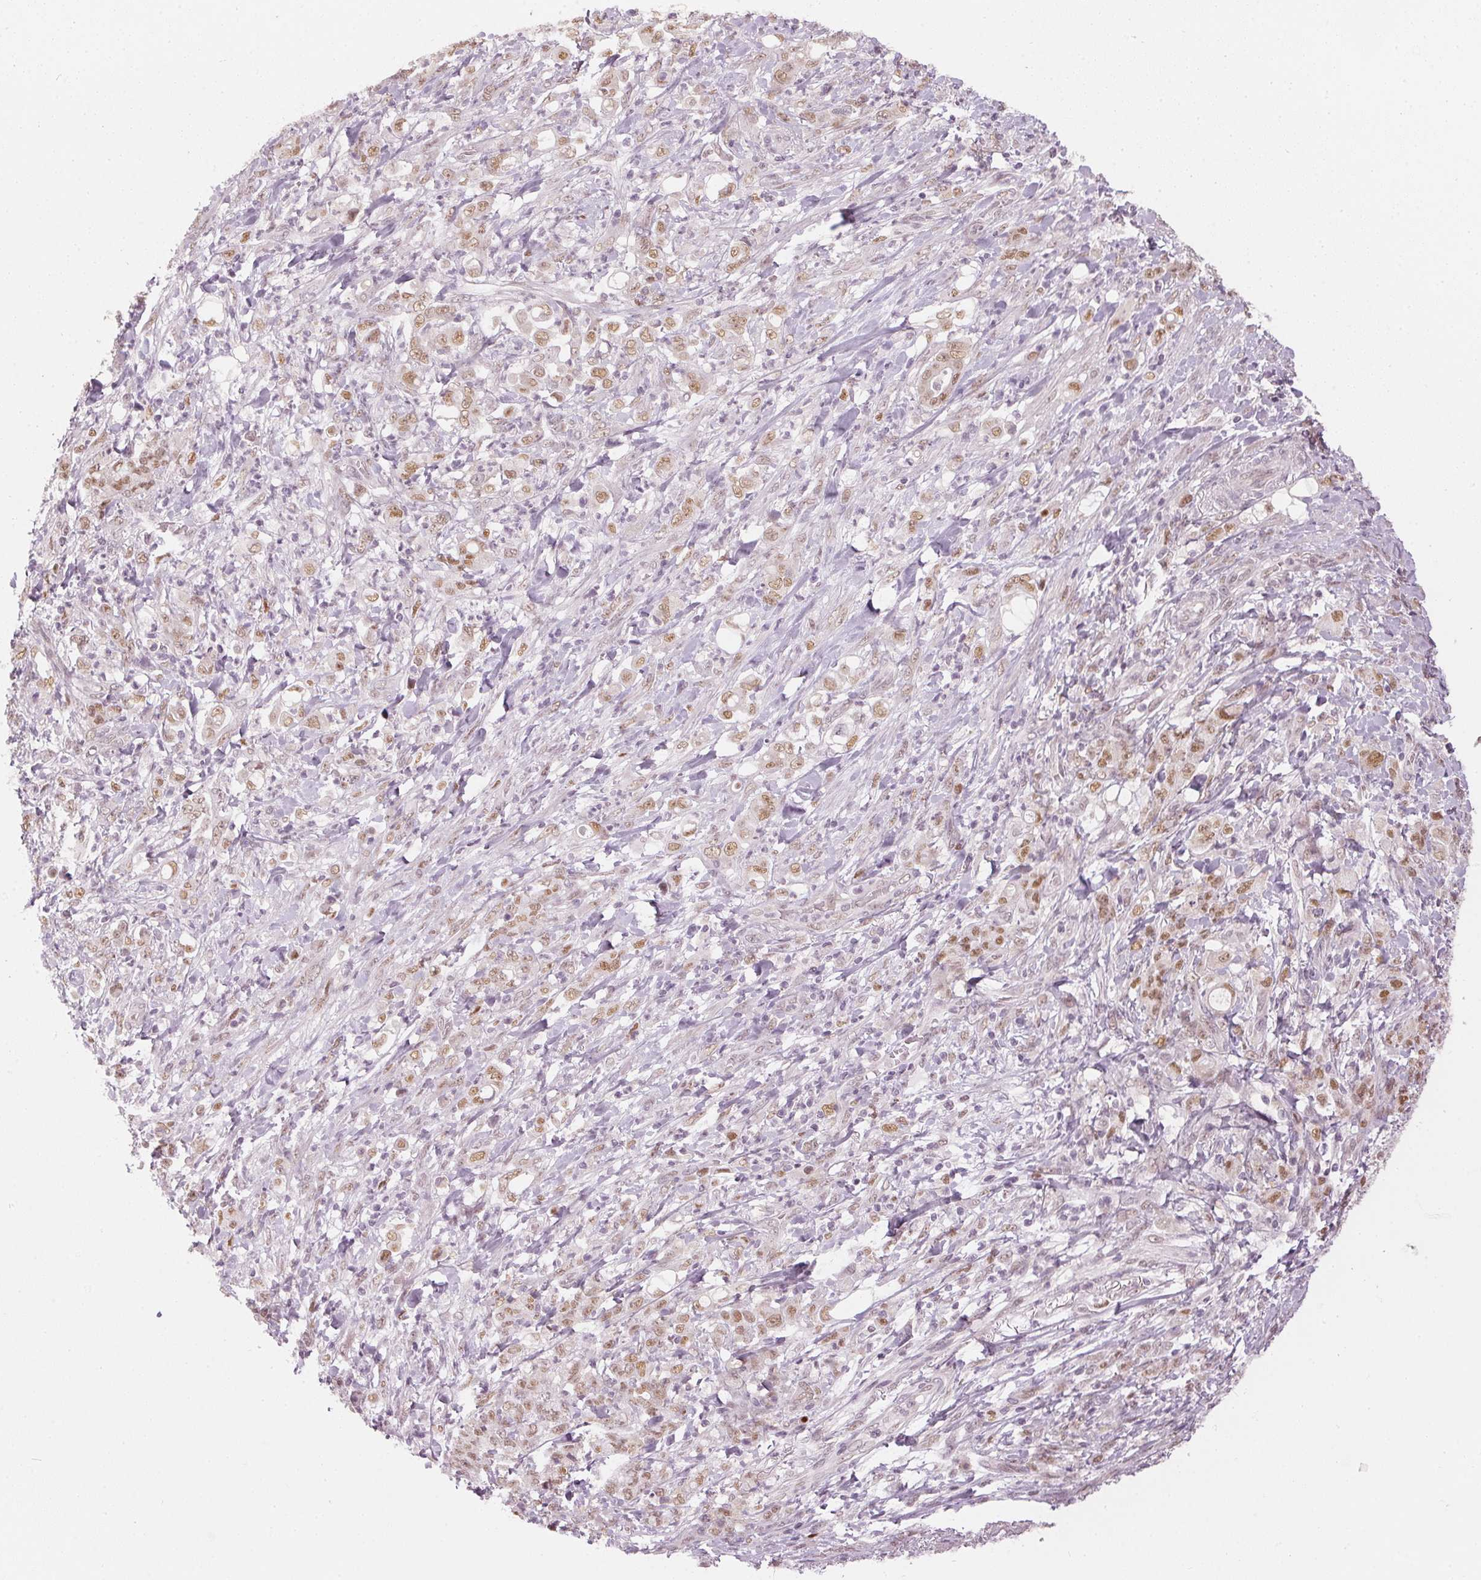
{"staining": {"intensity": "moderate", "quantity": "25%-75%", "location": "nuclear"}, "tissue": "stomach cancer", "cell_type": "Tumor cells", "image_type": "cancer", "snomed": [{"axis": "morphology", "description": "Adenocarcinoma, NOS"}, {"axis": "topography", "description": "Stomach"}], "caption": "This photomicrograph reveals immunohistochemistry (IHC) staining of human stomach cancer, with medium moderate nuclear staining in about 25%-75% of tumor cells.", "gene": "SLC39A3", "patient": {"sex": "female", "age": 79}}